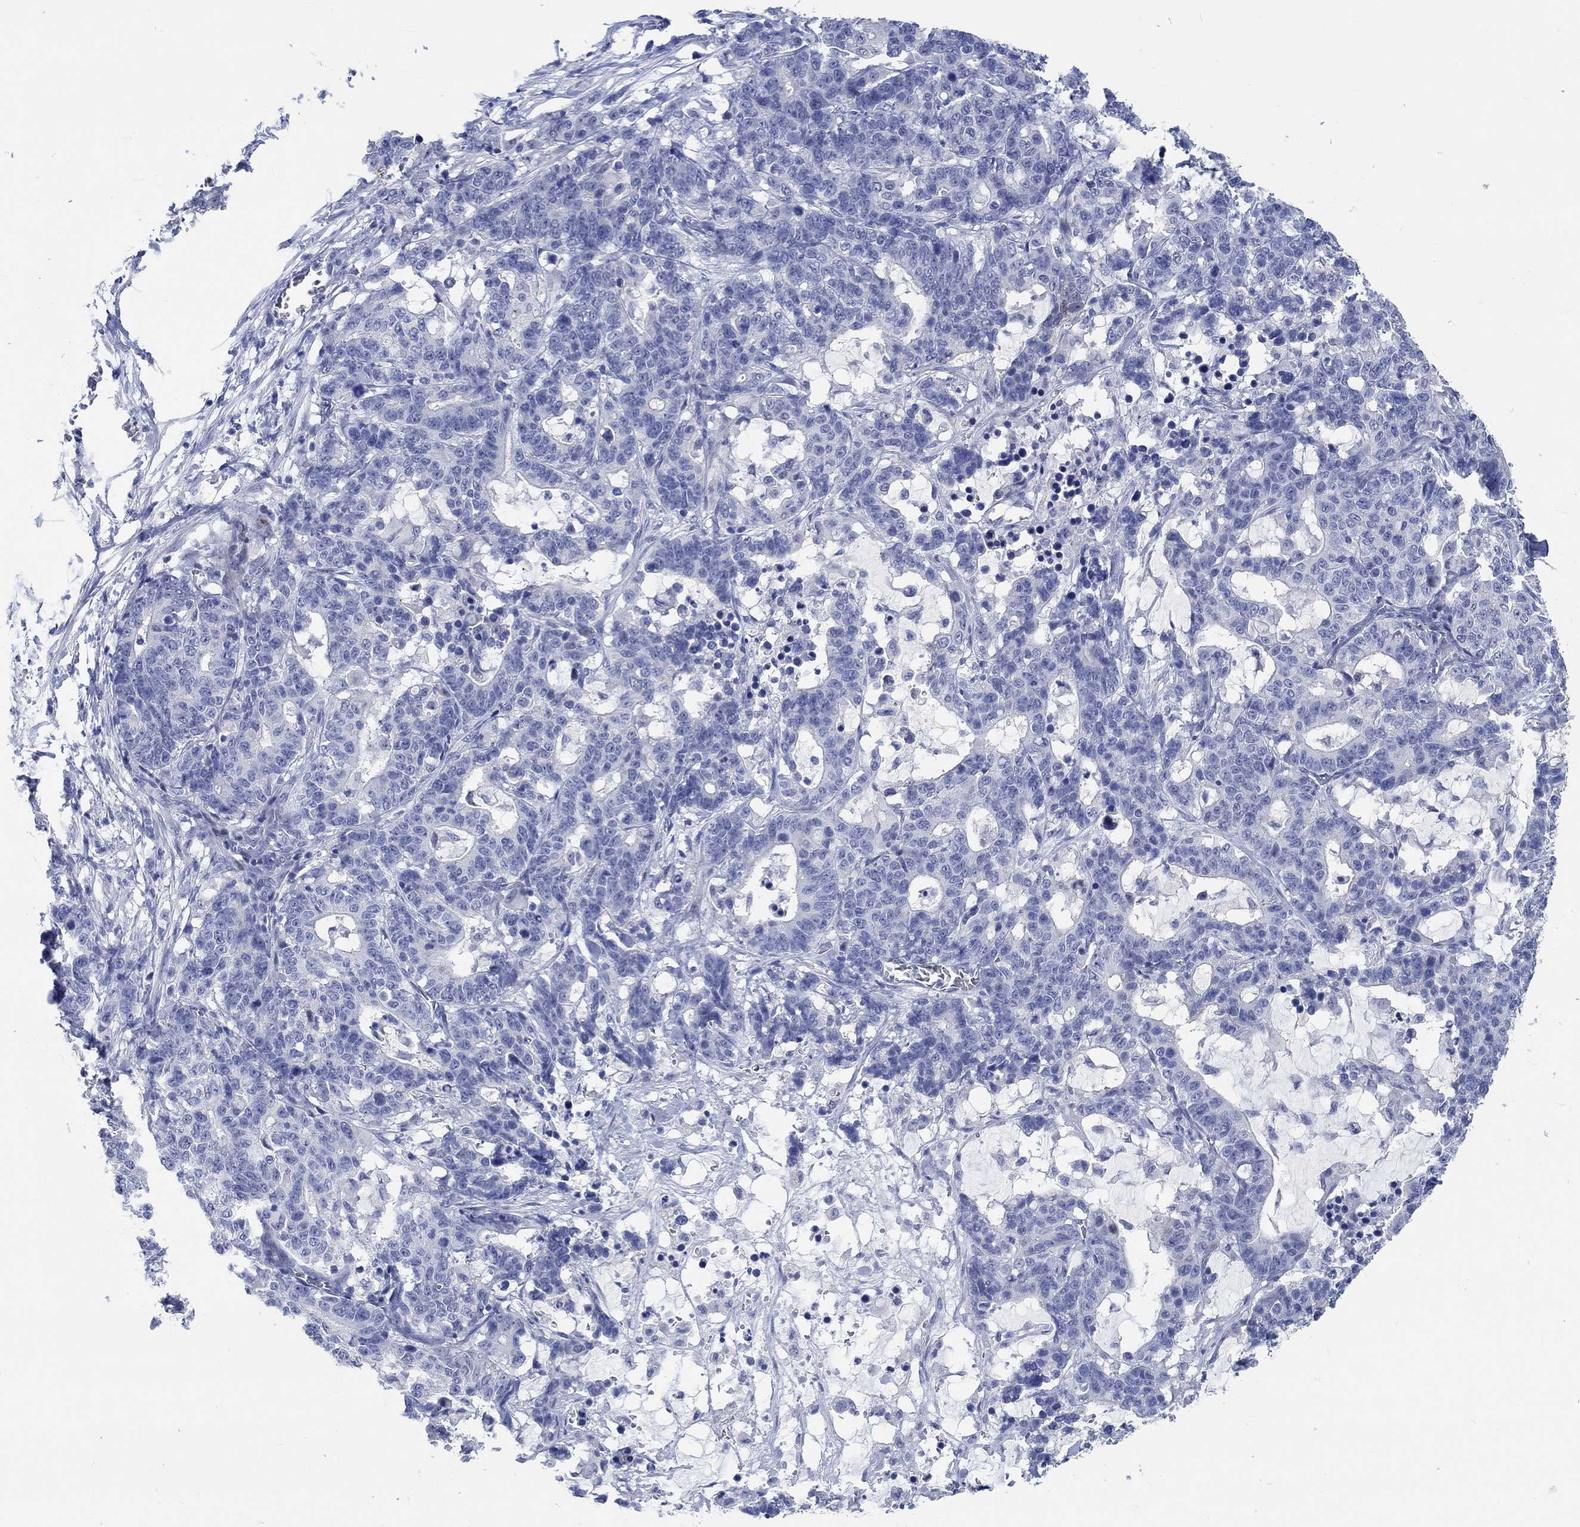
{"staining": {"intensity": "negative", "quantity": "none", "location": "none"}, "tissue": "stomach cancer", "cell_type": "Tumor cells", "image_type": "cancer", "snomed": [{"axis": "morphology", "description": "Normal tissue, NOS"}, {"axis": "morphology", "description": "Adenocarcinoma, NOS"}, {"axis": "topography", "description": "Stomach"}], "caption": "Stomach cancer was stained to show a protein in brown. There is no significant expression in tumor cells. Nuclei are stained in blue.", "gene": "C4orf47", "patient": {"sex": "female", "age": 64}}